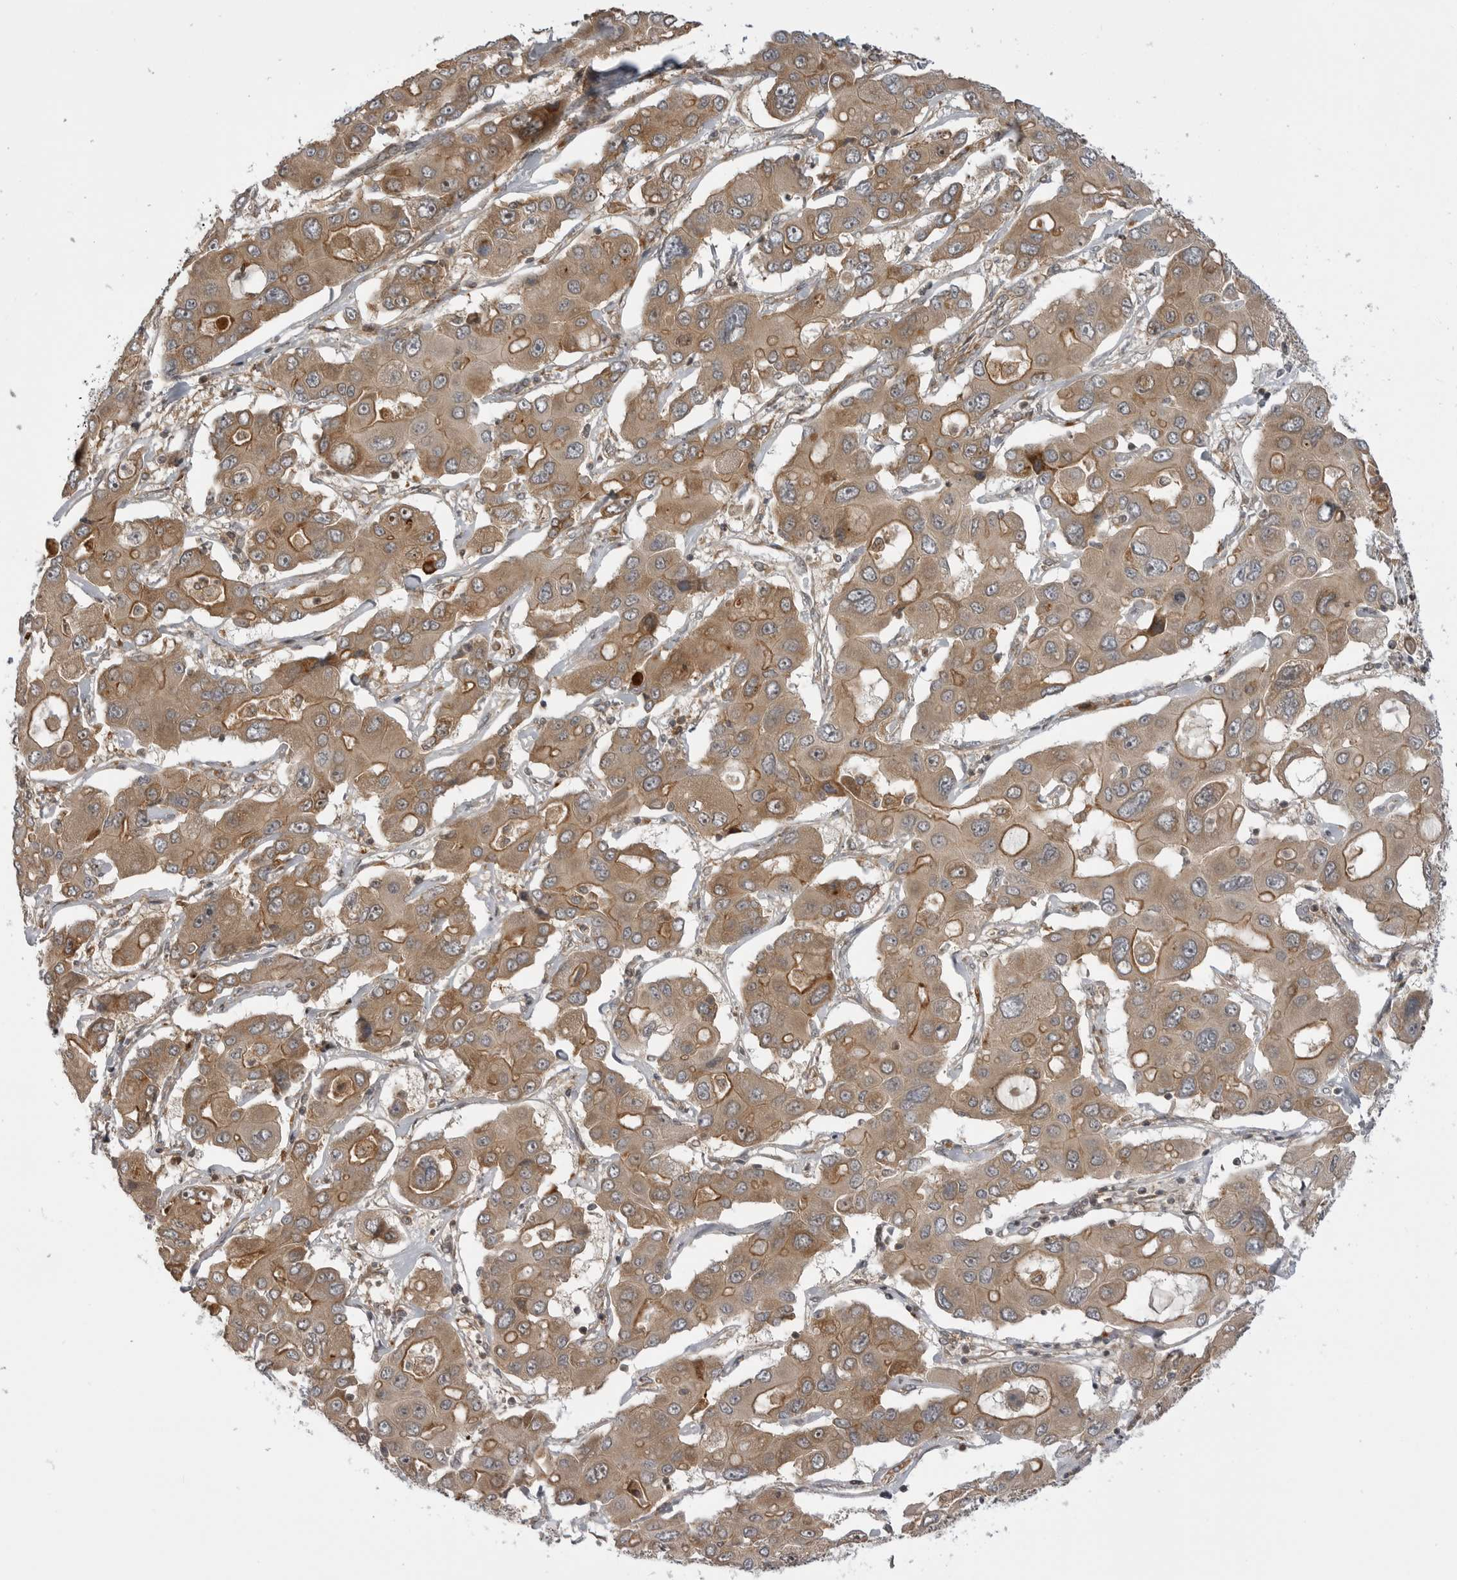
{"staining": {"intensity": "moderate", "quantity": ">75%", "location": "cytoplasmic/membranous"}, "tissue": "liver cancer", "cell_type": "Tumor cells", "image_type": "cancer", "snomed": [{"axis": "morphology", "description": "Cholangiocarcinoma"}, {"axis": "topography", "description": "Liver"}], "caption": "Protein staining displays moderate cytoplasmic/membranous staining in approximately >75% of tumor cells in liver cancer. The staining is performed using DAB (3,3'-diaminobenzidine) brown chromogen to label protein expression. The nuclei are counter-stained blue using hematoxylin.", "gene": "LRRC45", "patient": {"sex": "male", "age": 67}}